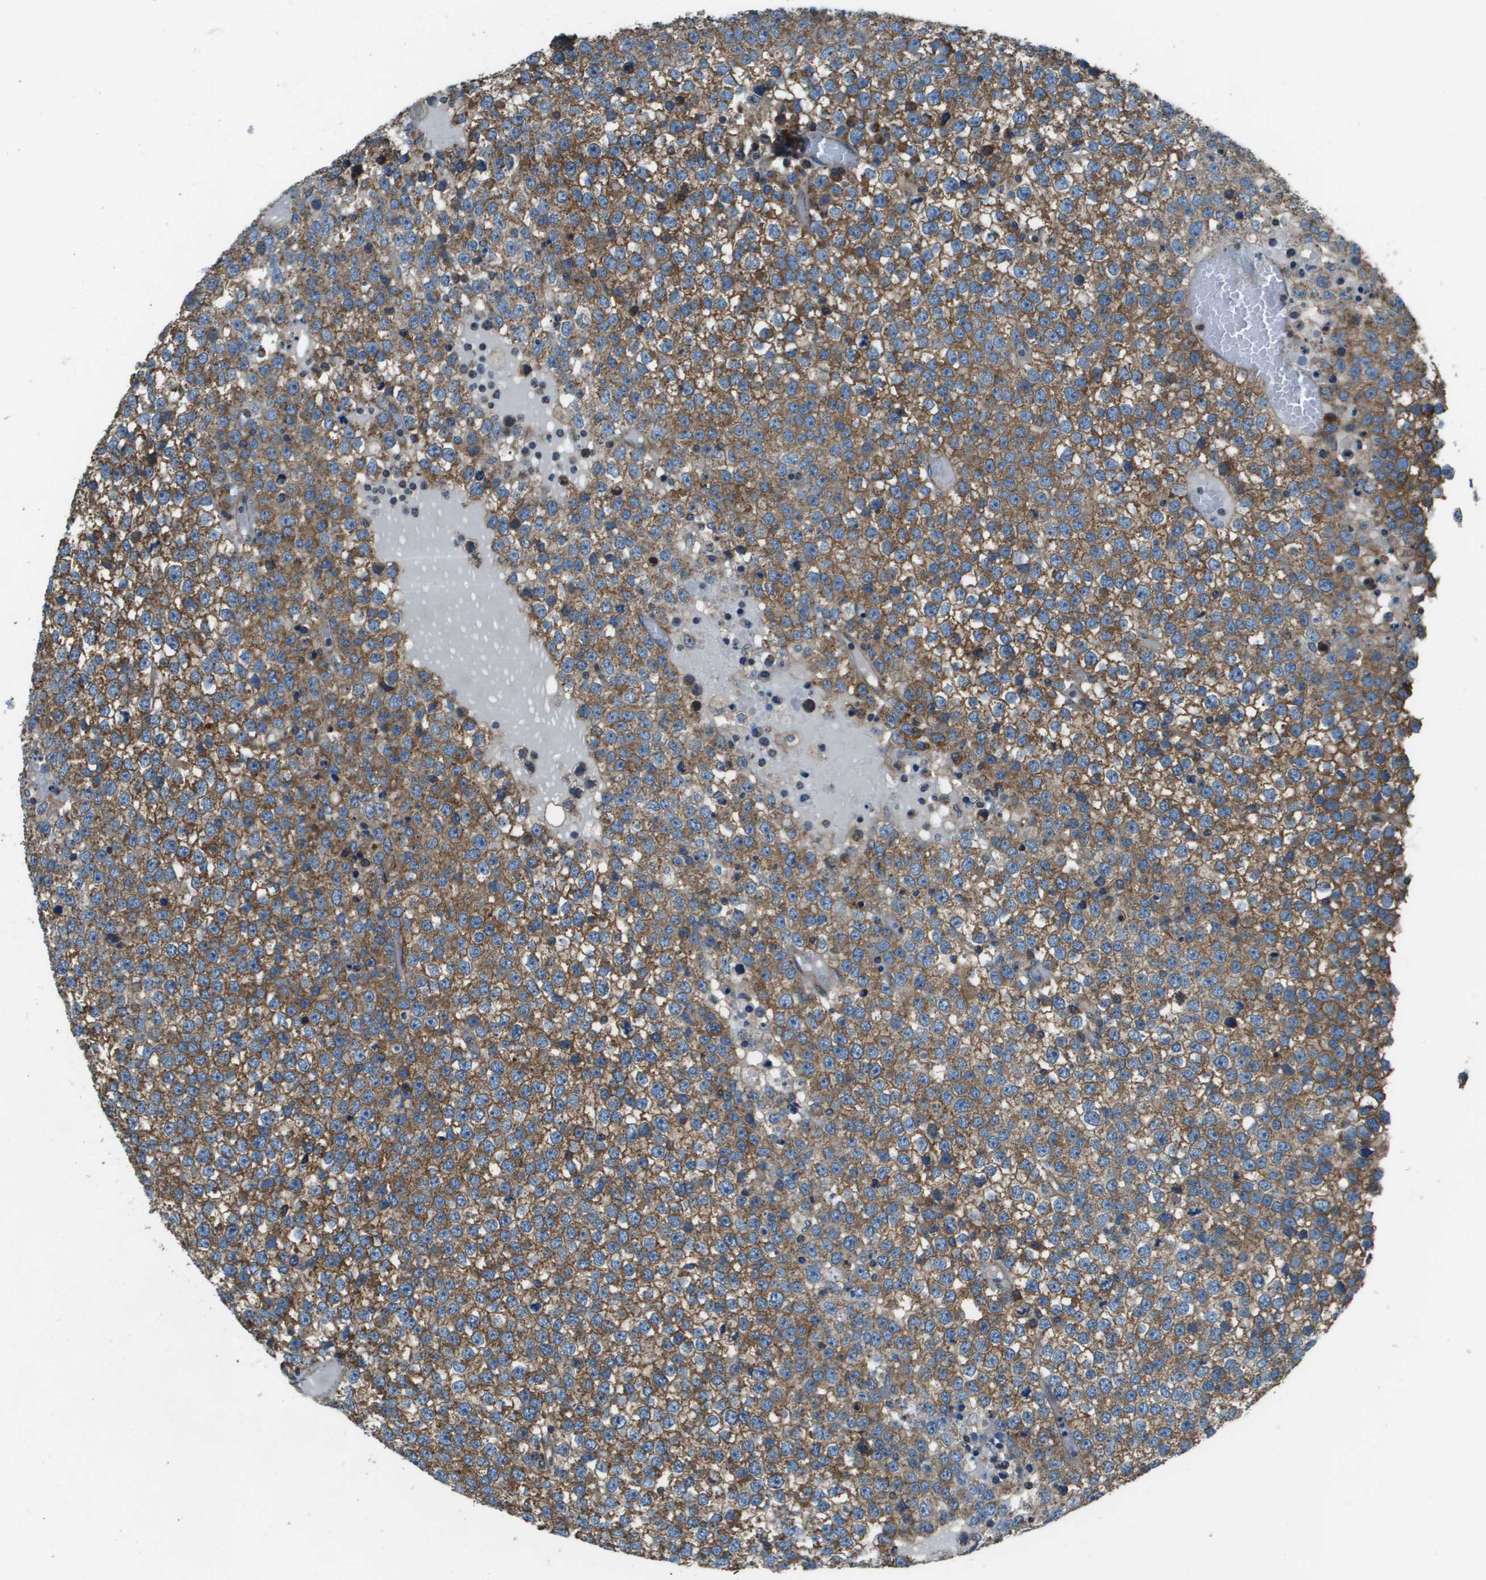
{"staining": {"intensity": "weak", "quantity": ">75%", "location": "cytoplasmic/membranous"}, "tissue": "testis cancer", "cell_type": "Tumor cells", "image_type": "cancer", "snomed": [{"axis": "morphology", "description": "Seminoma, NOS"}, {"axis": "topography", "description": "Testis"}], "caption": "Immunohistochemistry (IHC) image of testis seminoma stained for a protein (brown), which displays low levels of weak cytoplasmic/membranous expression in about >75% of tumor cells.", "gene": "TMEM51", "patient": {"sex": "male", "age": 65}}